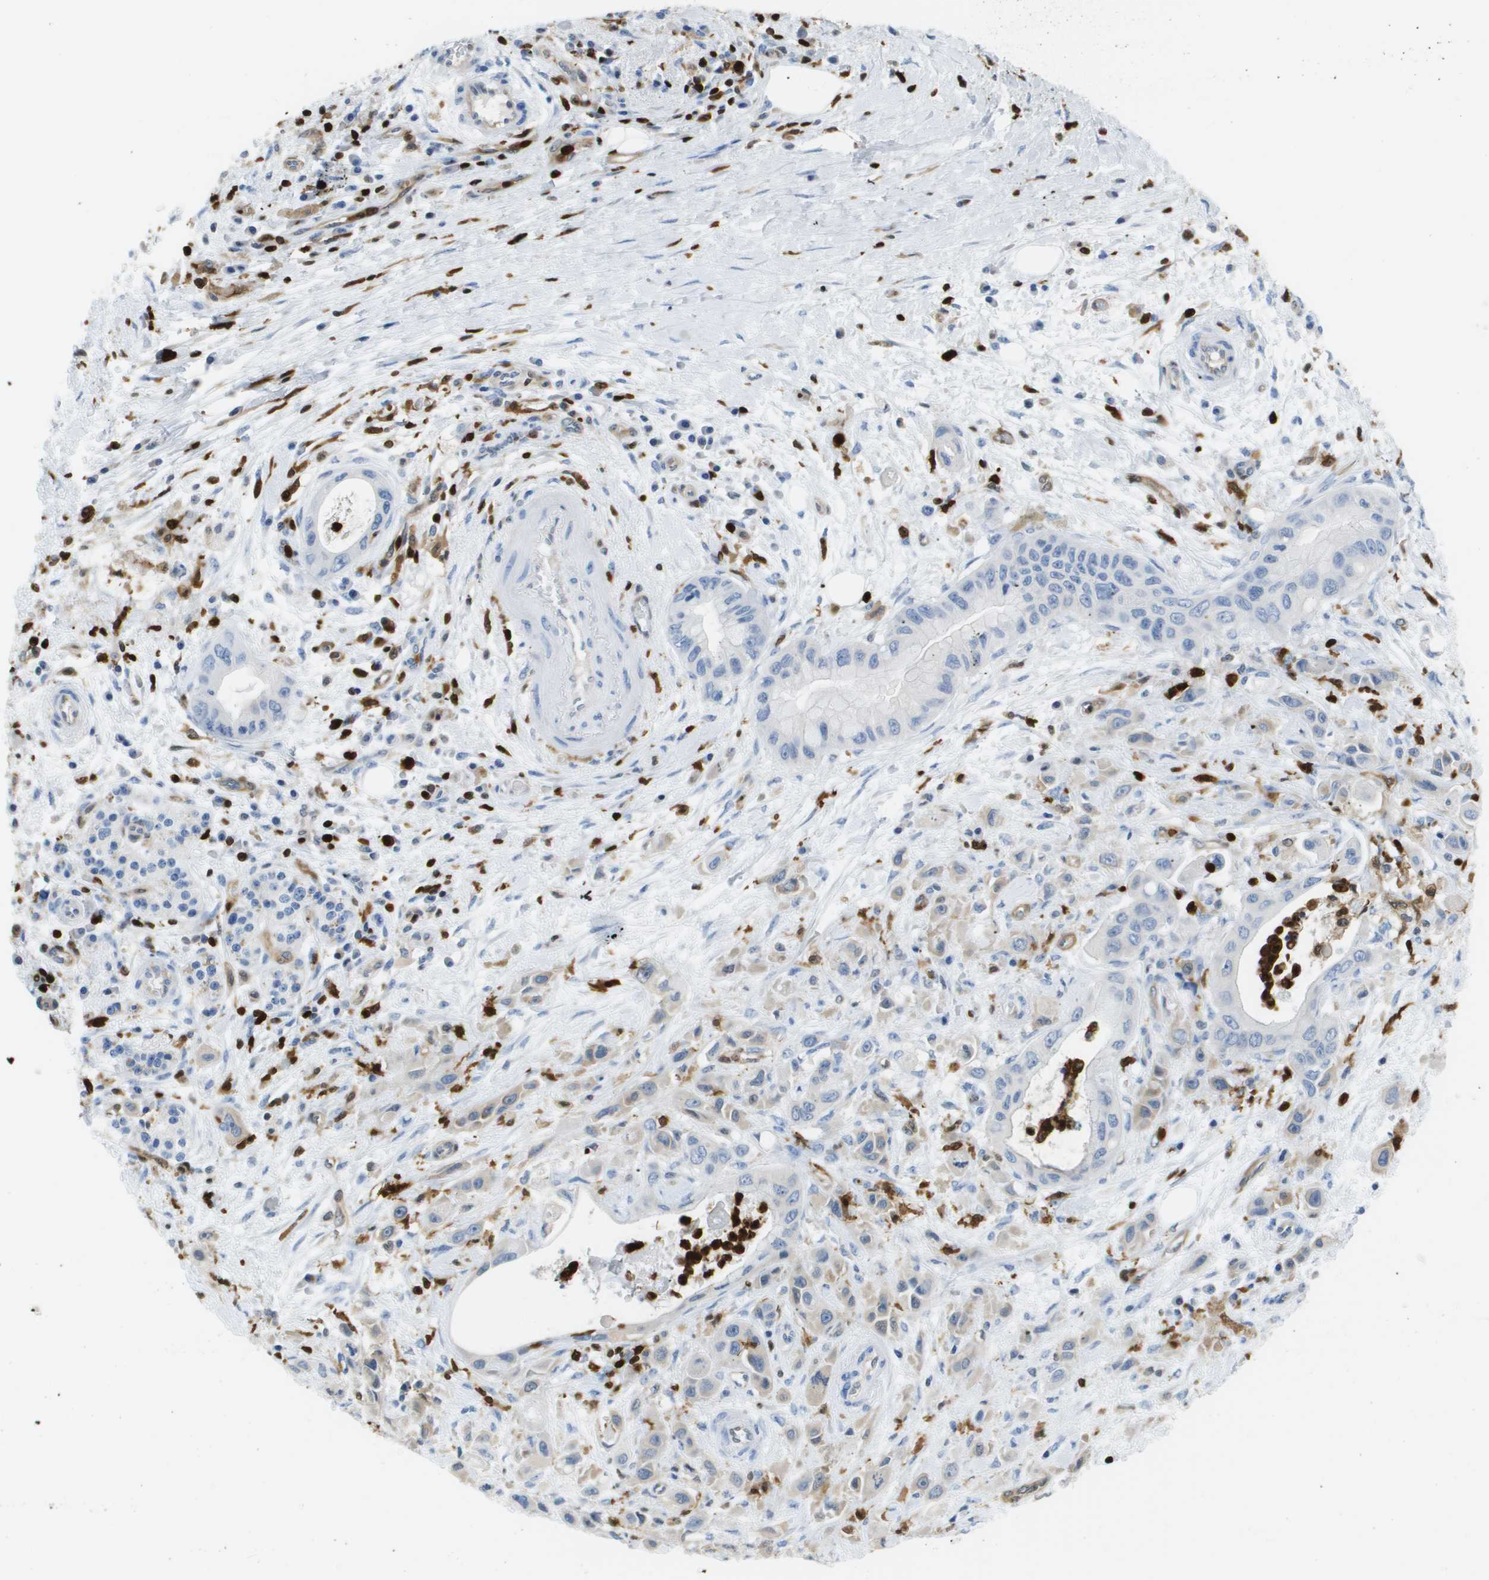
{"staining": {"intensity": "negative", "quantity": "none", "location": "none"}, "tissue": "pancreatic cancer", "cell_type": "Tumor cells", "image_type": "cancer", "snomed": [{"axis": "morphology", "description": "Adenocarcinoma, NOS"}, {"axis": "topography", "description": "Pancreas"}], "caption": "A histopathology image of pancreatic cancer stained for a protein exhibits no brown staining in tumor cells.", "gene": "DOCK5", "patient": {"sex": "female", "age": 73}}